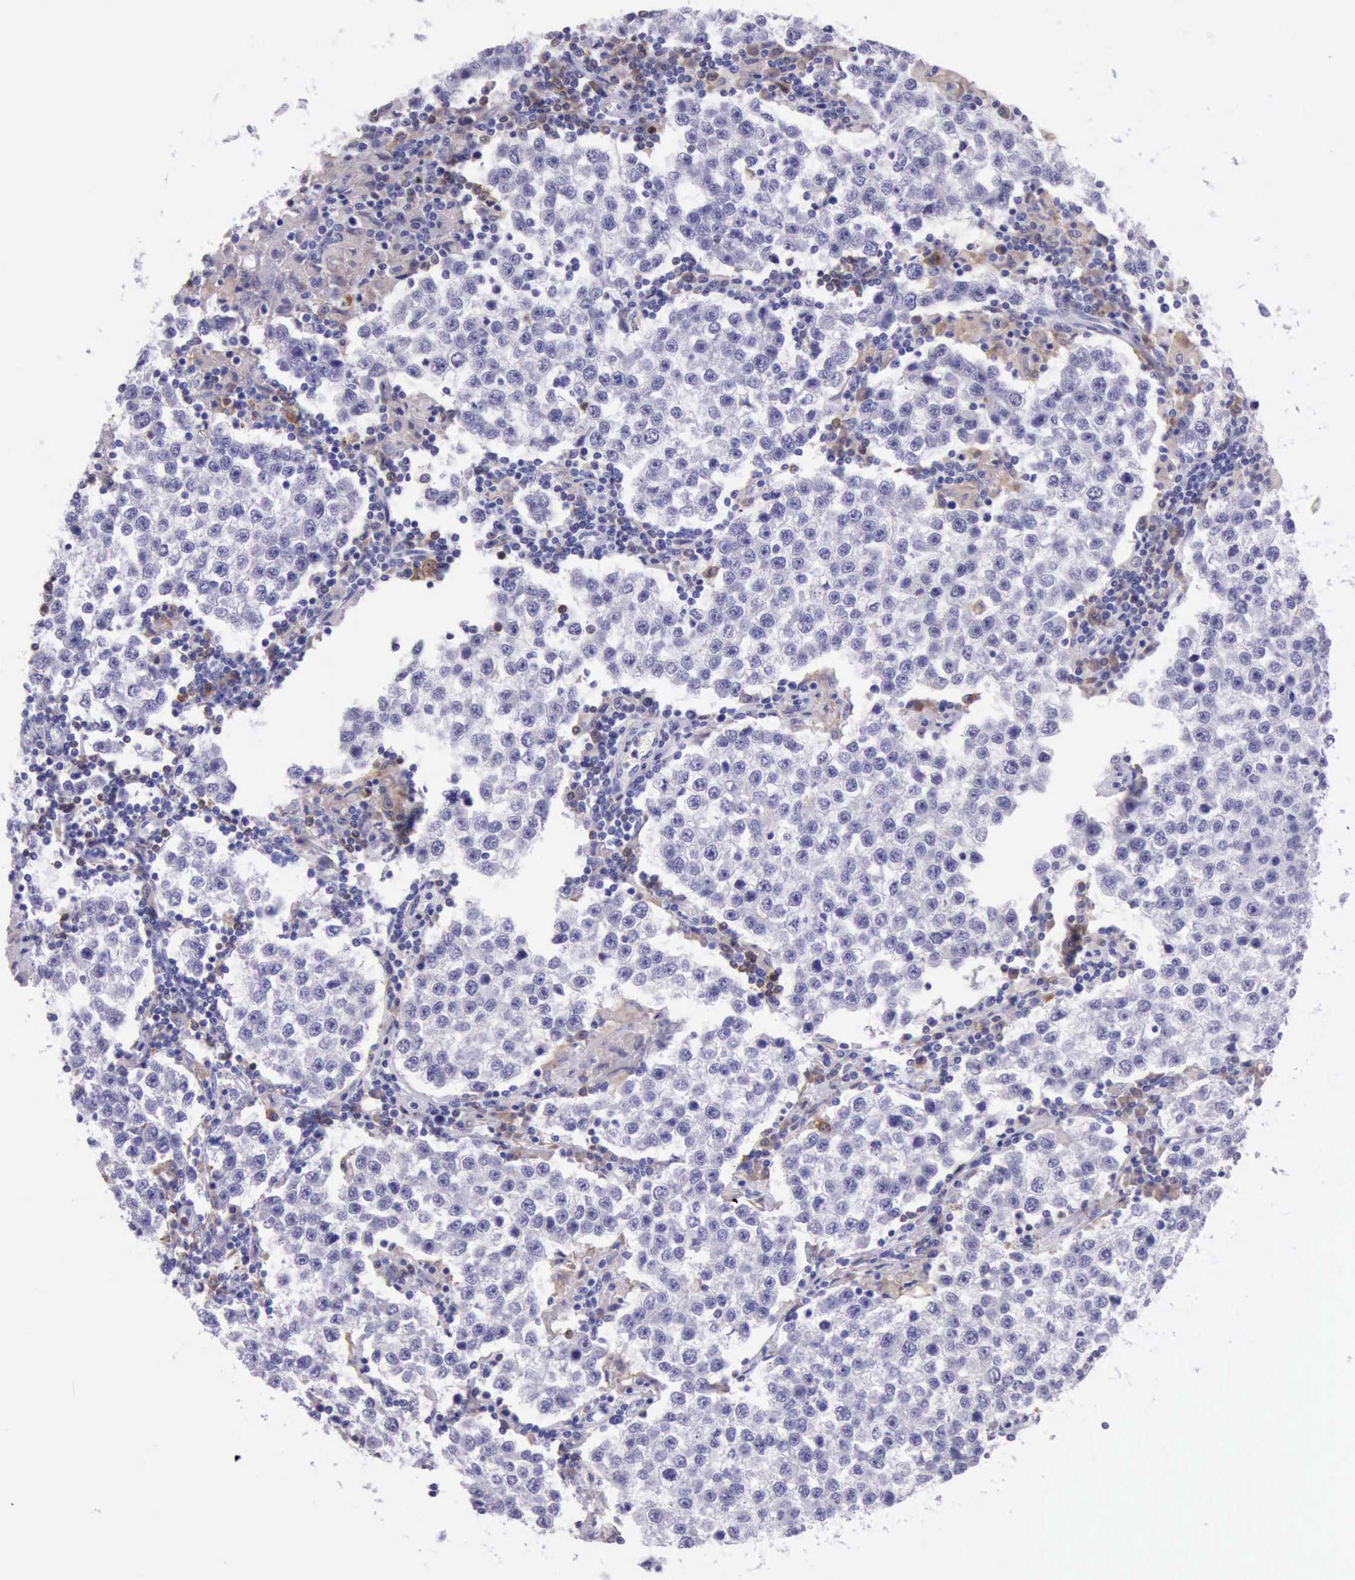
{"staining": {"intensity": "negative", "quantity": "none", "location": "none"}, "tissue": "testis cancer", "cell_type": "Tumor cells", "image_type": "cancer", "snomed": [{"axis": "morphology", "description": "Seminoma, NOS"}, {"axis": "topography", "description": "Testis"}], "caption": "High magnification brightfield microscopy of testis cancer stained with DAB (brown) and counterstained with hematoxylin (blue): tumor cells show no significant expression. The staining is performed using DAB (3,3'-diaminobenzidine) brown chromogen with nuclei counter-stained in using hematoxylin.", "gene": "BTK", "patient": {"sex": "male", "age": 36}}